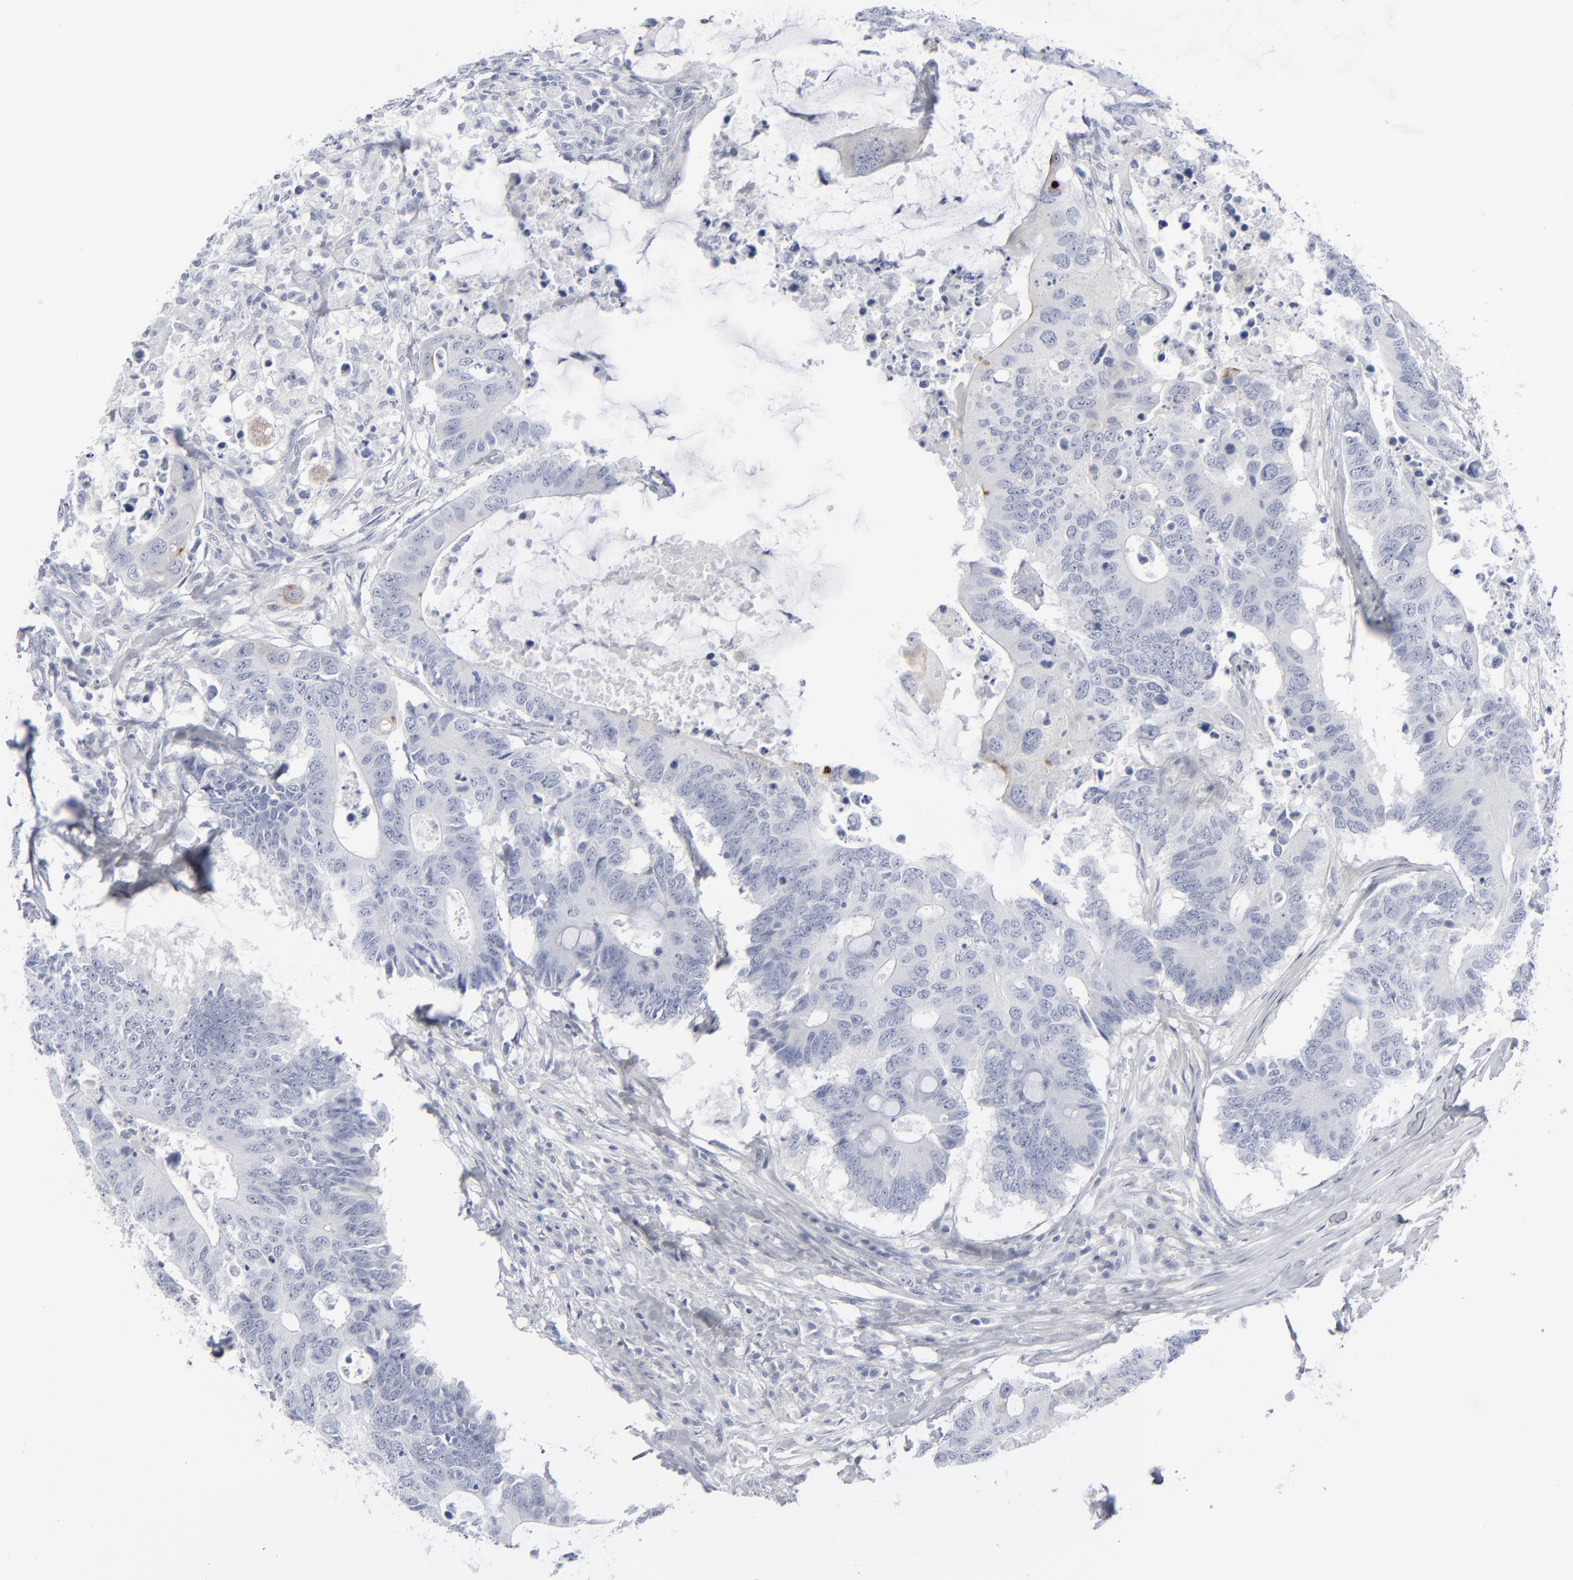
{"staining": {"intensity": "negative", "quantity": "none", "location": "none"}, "tissue": "colorectal cancer", "cell_type": "Tumor cells", "image_type": "cancer", "snomed": [{"axis": "morphology", "description": "Adenocarcinoma, NOS"}, {"axis": "topography", "description": "Colon"}], "caption": "Tumor cells are negative for brown protein staining in colorectal adenocarcinoma.", "gene": "MSLN", "patient": {"sex": "male", "age": 71}}